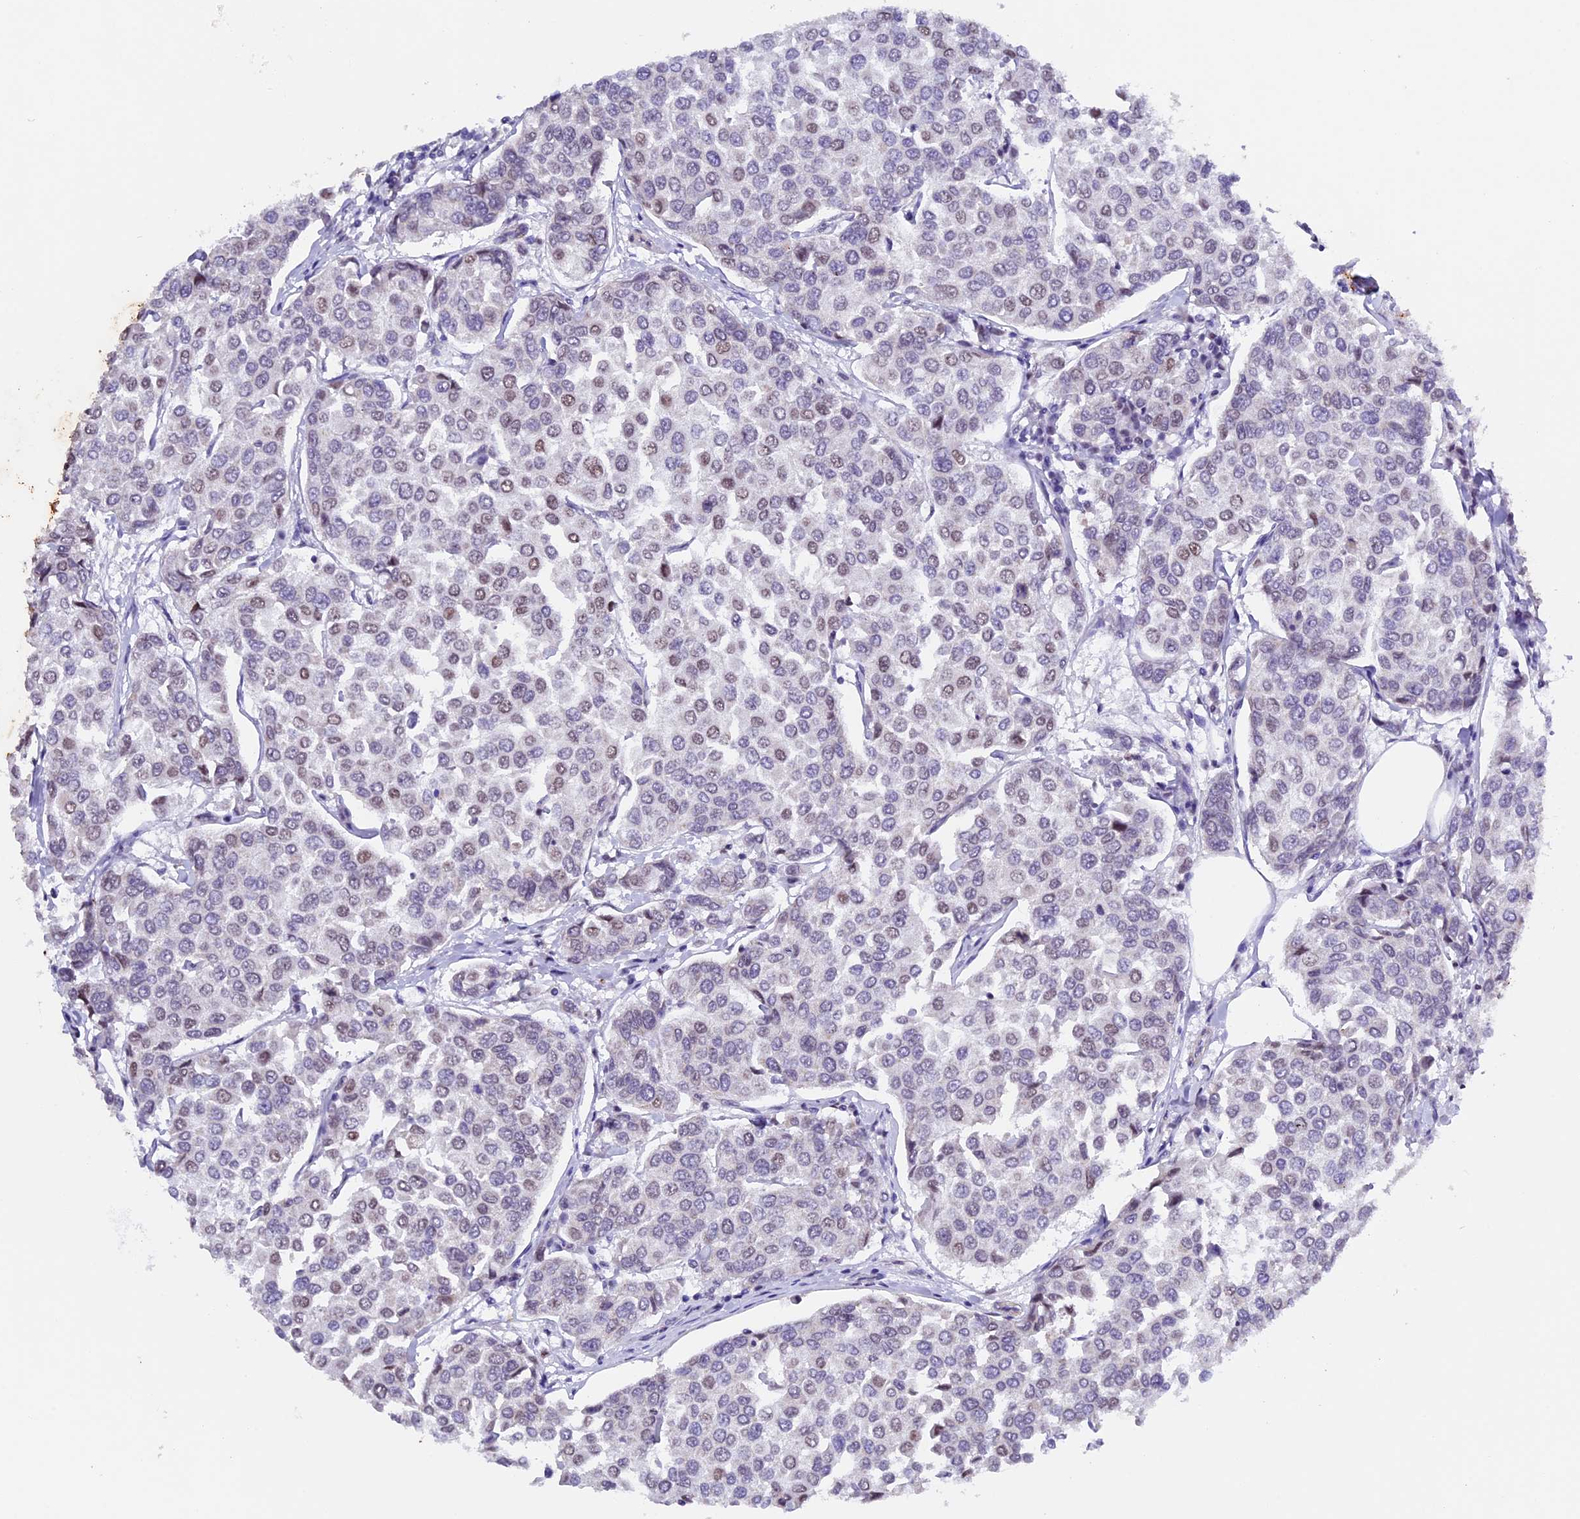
{"staining": {"intensity": "weak", "quantity": "25%-75%", "location": "nuclear"}, "tissue": "breast cancer", "cell_type": "Tumor cells", "image_type": "cancer", "snomed": [{"axis": "morphology", "description": "Duct carcinoma"}, {"axis": "topography", "description": "Breast"}], "caption": "Immunohistochemistry image of neoplastic tissue: human breast cancer stained using immunohistochemistry reveals low levels of weak protein expression localized specifically in the nuclear of tumor cells, appearing as a nuclear brown color.", "gene": "TFAM", "patient": {"sex": "female", "age": 55}}